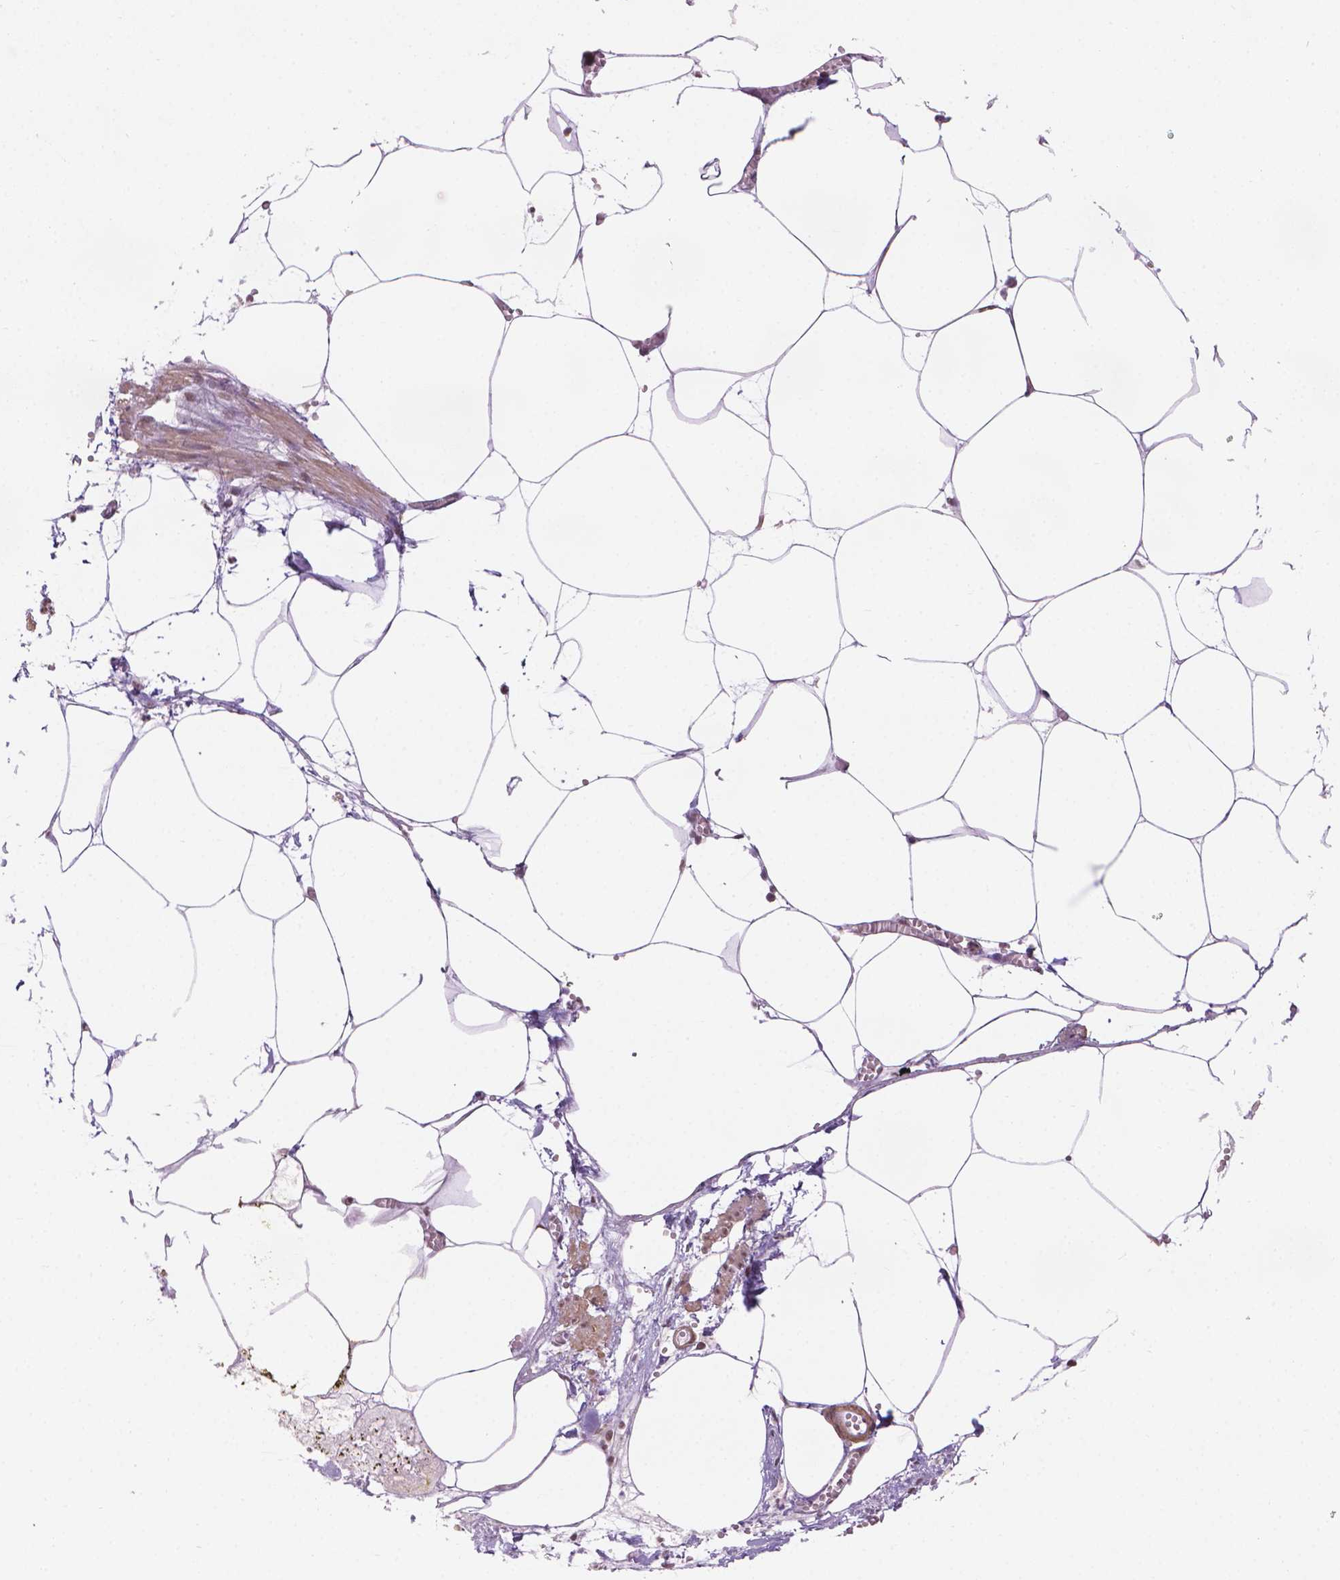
{"staining": {"intensity": "moderate", "quantity": "<25%", "location": "nuclear"}, "tissue": "adipose tissue", "cell_type": "Adipocytes", "image_type": "normal", "snomed": [{"axis": "morphology", "description": "Normal tissue, NOS"}, {"axis": "topography", "description": "Adipose tissue"}, {"axis": "topography", "description": "Pancreas"}, {"axis": "topography", "description": "Peripheral nerve tissue"}], "caption": "DAB (3,3'-diaminobenzidine) immunohistochemical staining of normal human adipose tissue displays moderate nuclear protein staining in about <25% of adipocytes.", "gene": "HOXD4", "patient": {"sex": "female", "age": 58}}